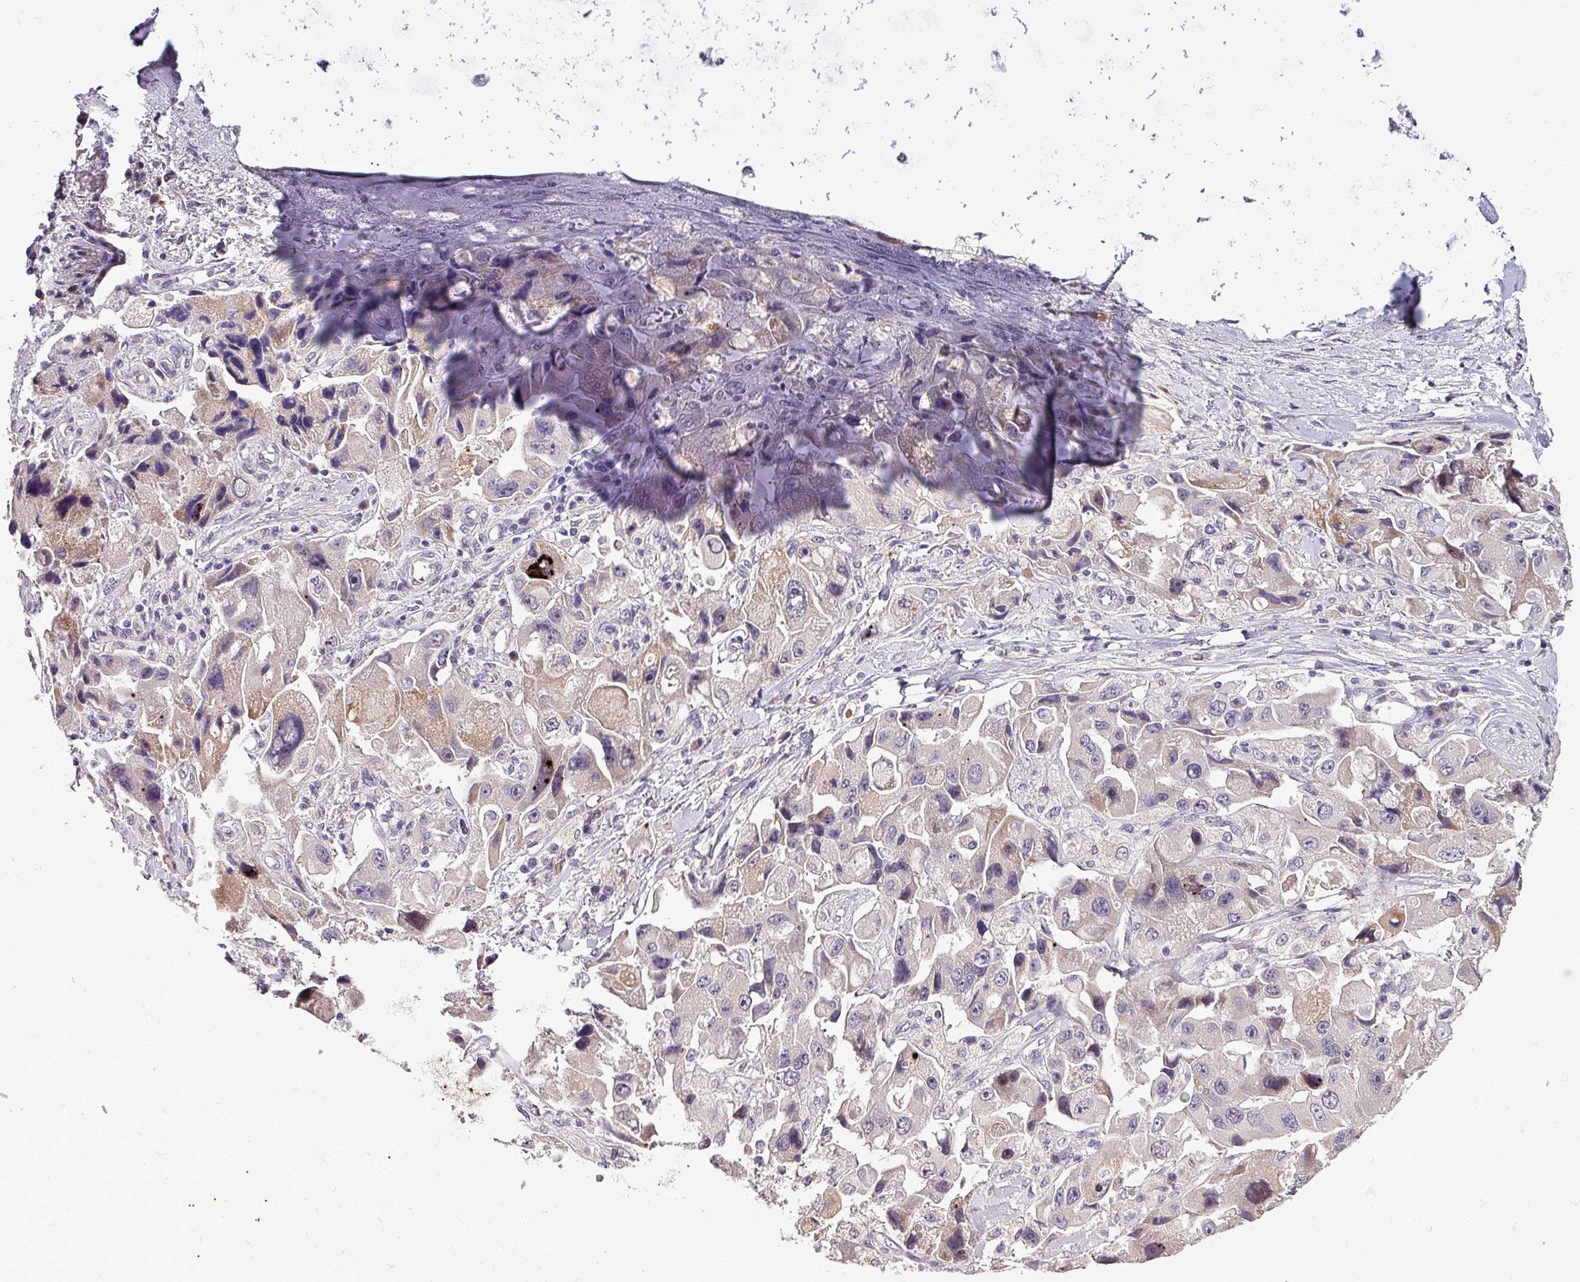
{"staining": {"intensity": "weak", "quantity": "<25%", "location": "cytoplasmic/membranous"}, "tissue": "lung cancer", "cell_type": "Tumor cells", "image_type": "cancer", "snomed": [{"axis": "morphology", "description": "Adenocarcinoma, NOS"}, {"axis": "topography", "description": "Lung"}], "caption": "High power microscopy micrograph of an IHC histopathology image of lung cancer, revealing no significant positivity in tumor cells.", "gene": "GRAPL", "patient": {"sex": "female", "age": 54}}